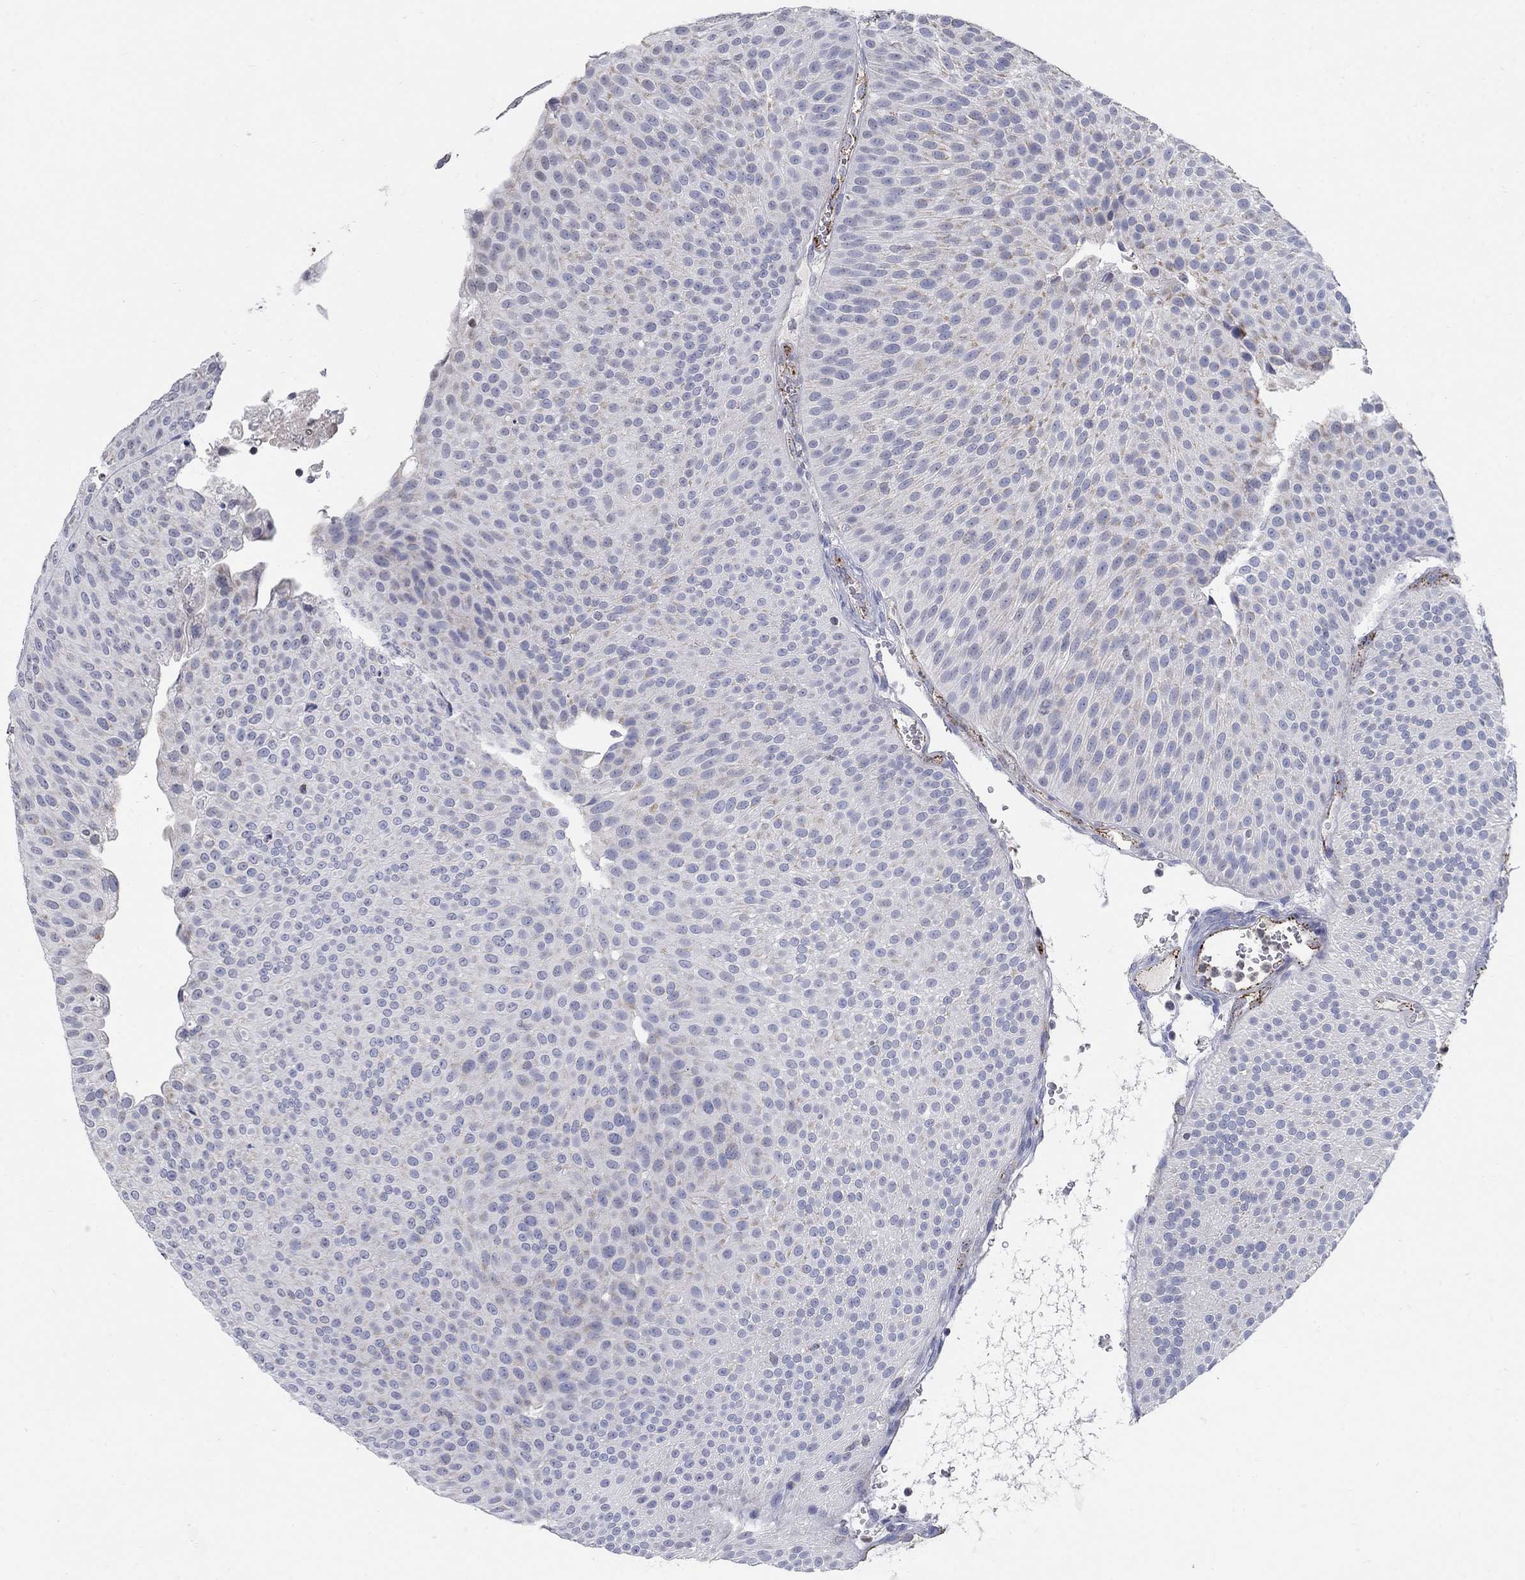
{"staining": {"intensity": "negative", "quantity": "none", "location": "none"}, "tissue": "urothelial cancer", "cell_type": "Tumor cells", "image_type": "cancer", "snomed": [{"axis": "morphology", "description": "Urothelial carcinoma, Low grade"}, {"axis": "topography", "description": "Urinary bladder"}], "caption": "Tumor cells show no significant staining in urothelial cancer.", "gene": "TINAG", "patient": {"sex": "male", "age": 65}}